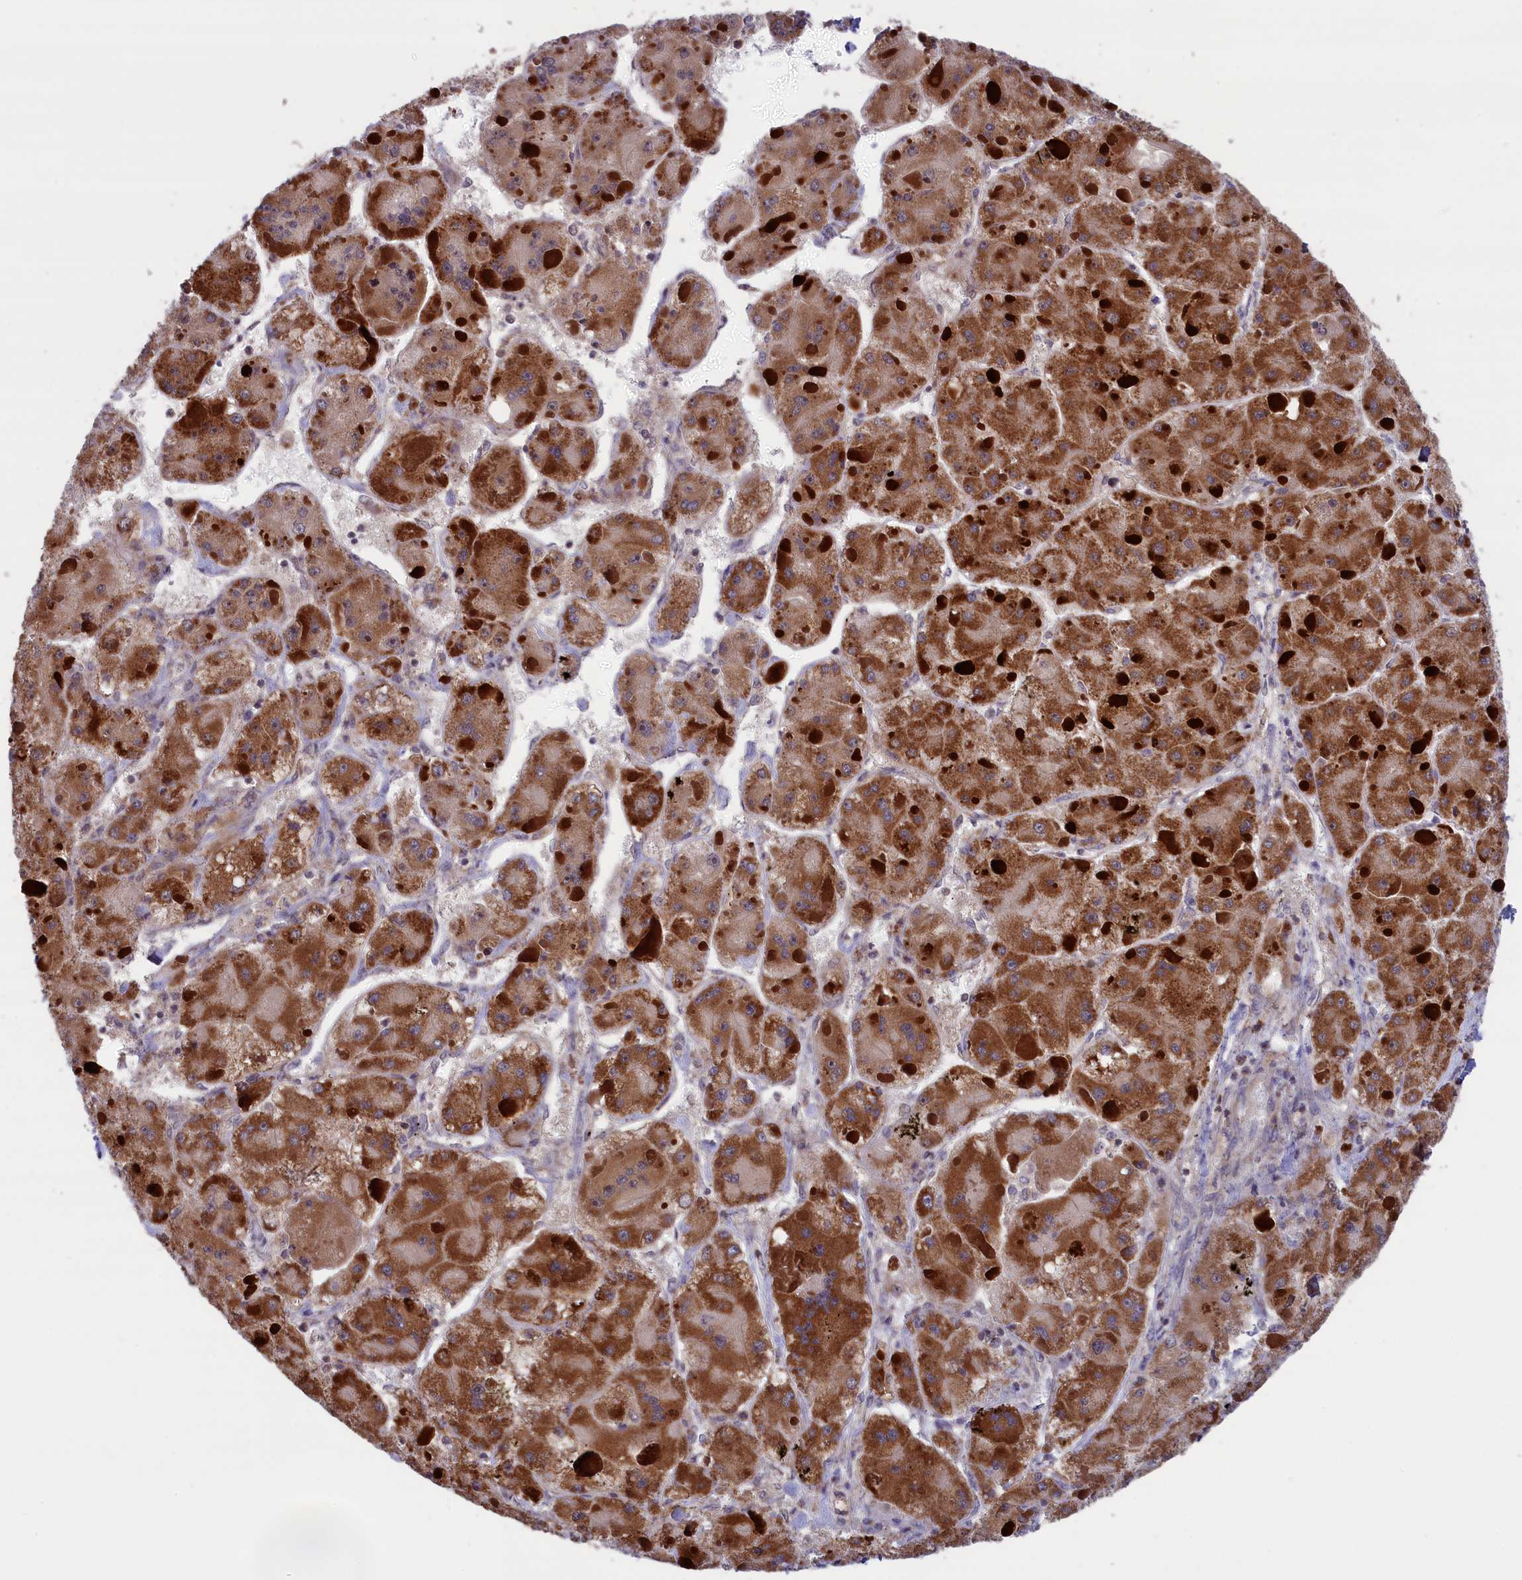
{"staining": {"intensity": "strong", "quantity": ">75%", "location": "cytoplasmic/membranous"}, "tissue": "liver cancer", "cell_type": "Tumor cells", "image_type": "cancer", "snomed": [{"axis": "morphology", "description": "Carcinoma, Hepatocellular, NOS"}, {"axis": "topography", "description": "Liver"}], "caption": "A histopathology image of liver hepatocellular carcinoma stained for a protein demonstrates strong cytoplasmic/membranous brown staining in tumor cells.", "gene": "TIMM44", "patient": {"sex": "female", "age": 73}}